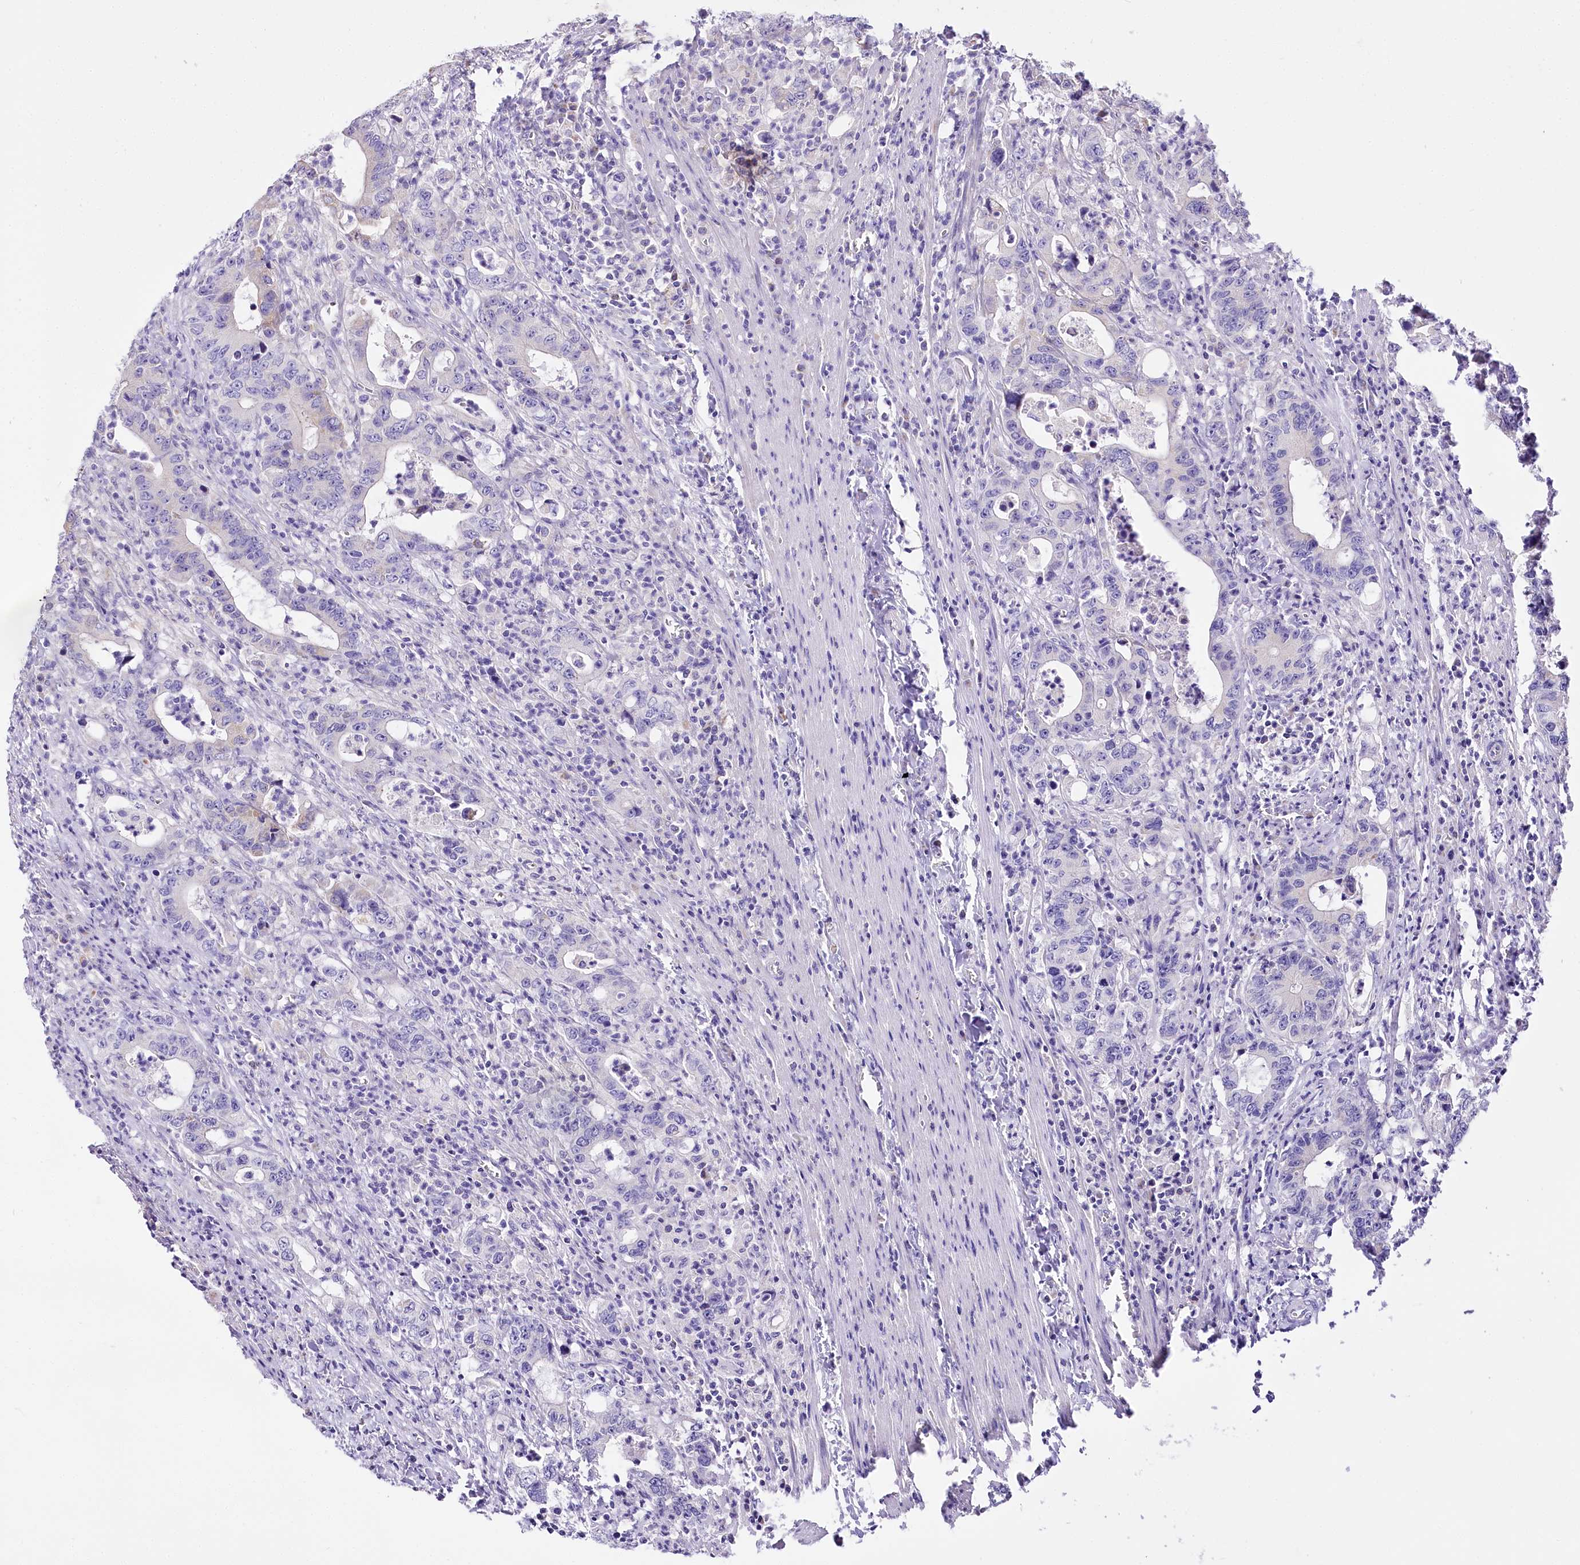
{"staining": {"intensity": "negative", "quantity": "none", "location": "none"}, "tissue": "colorectal cancer", "cell_type": "Tumor cells", "image_type": "cancer", "snomed": [{"axis": "morphology", "description": "Adenocarcinoma, NOS"}, {"axis": "topography", "description": "Colon"}], "caption": "The IHC histopathology image has no significant positivity in tumor cells of colorectal adenocarcinoma tissue. (Brightfield microscopy of DAB (3,3'-diaminobenzidine) immunohistochemistry at high magnification).", "gene": "ZNF226", "patient": {"sex": "female", "age": 75}}